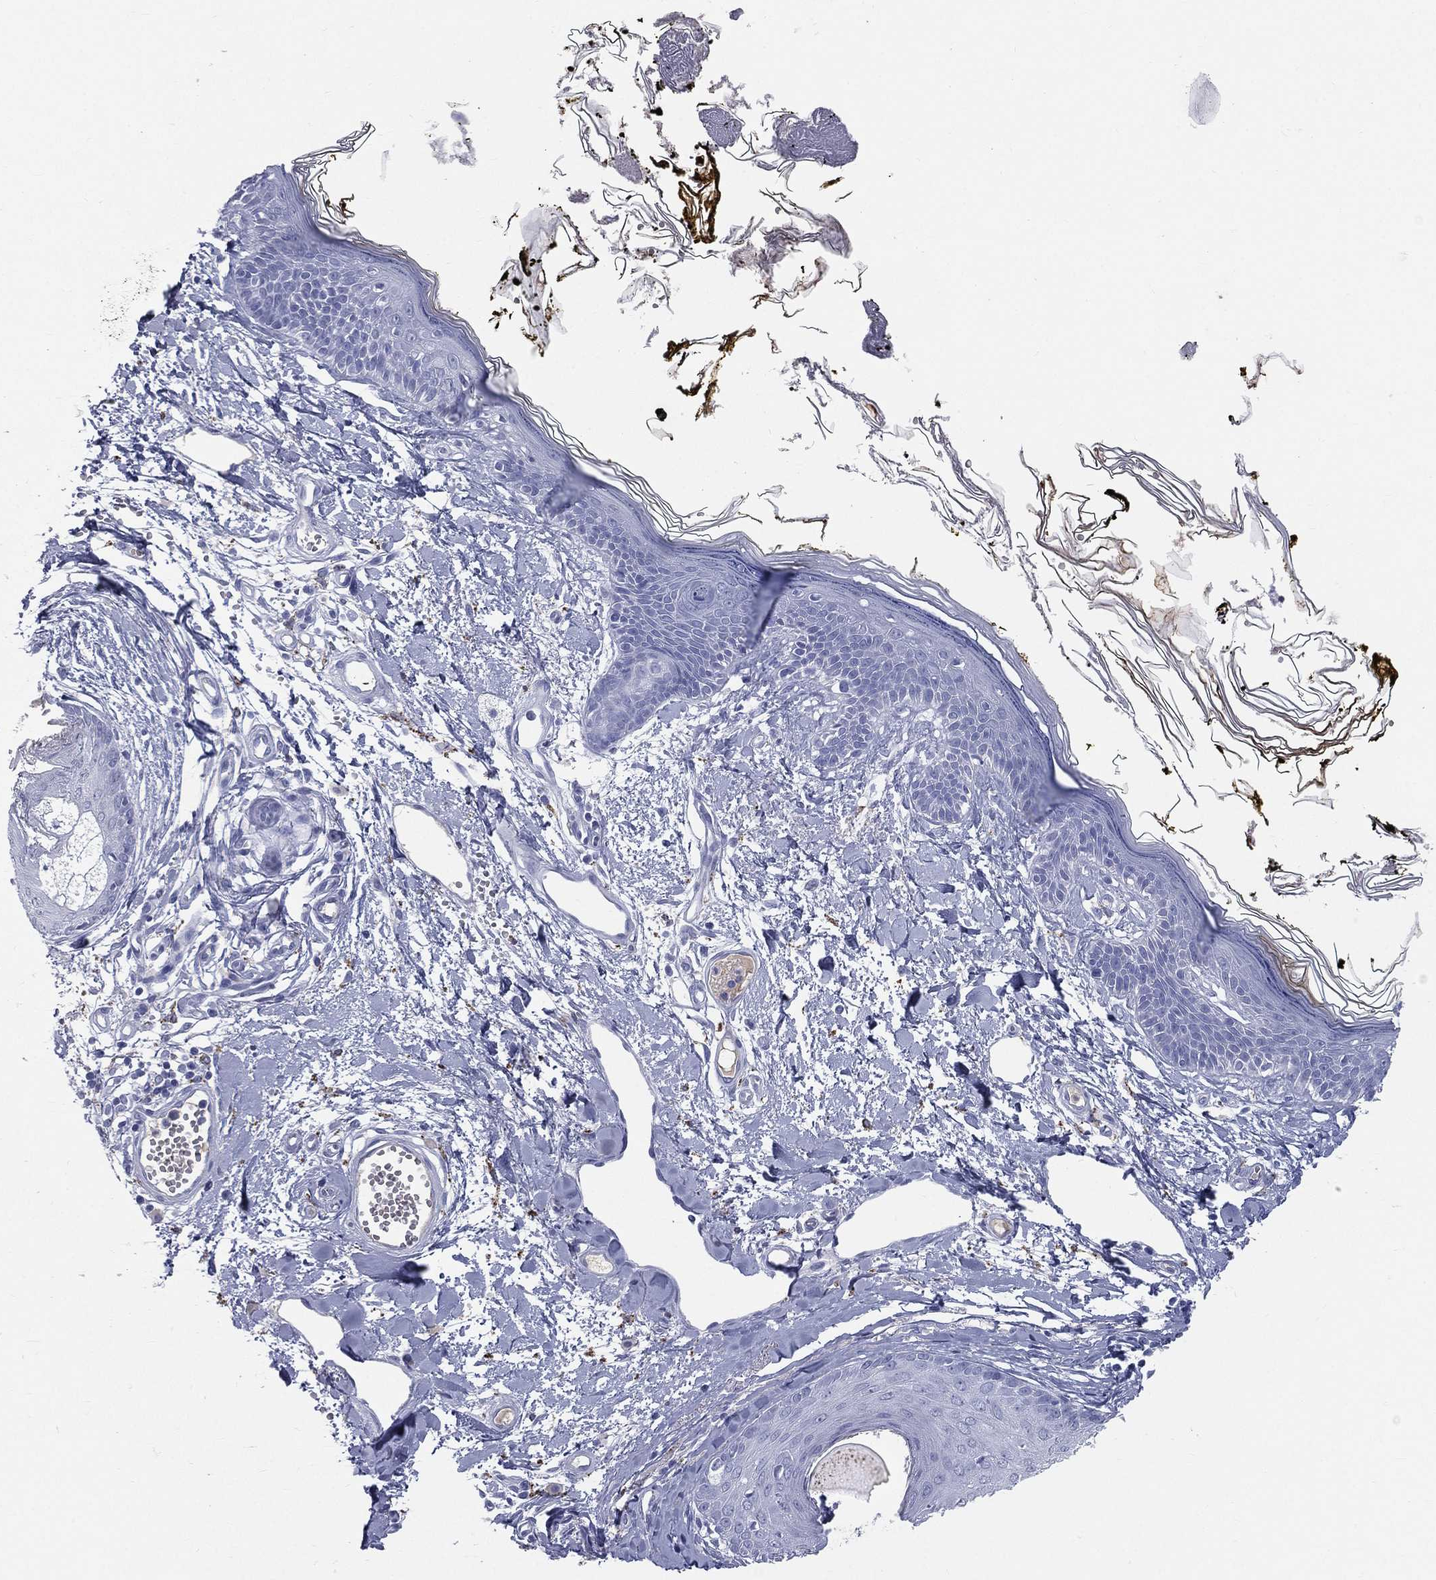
{"staining": {"intensity": "negative", "quantity": "none", "location": "none"}, "tissue": "skin", "cell_type": "Fibroblasts", "image_type": "normal", "snomed": [{"axis": "morphology", "description": "Normal tissue, NOS"}, {"axis": "topography", "description": "Skin"}], "caption": "The image demonstrates no staining of fibroblasts in unremarkable skin. (Stains: DAB (3,3'-diaminobenzidine) IHC with hematoxylin counter stain, Microscopy: brightfield microscopy at high magnification).", "gene": "HP", "patient": {"sex": "male", "age": 76}}